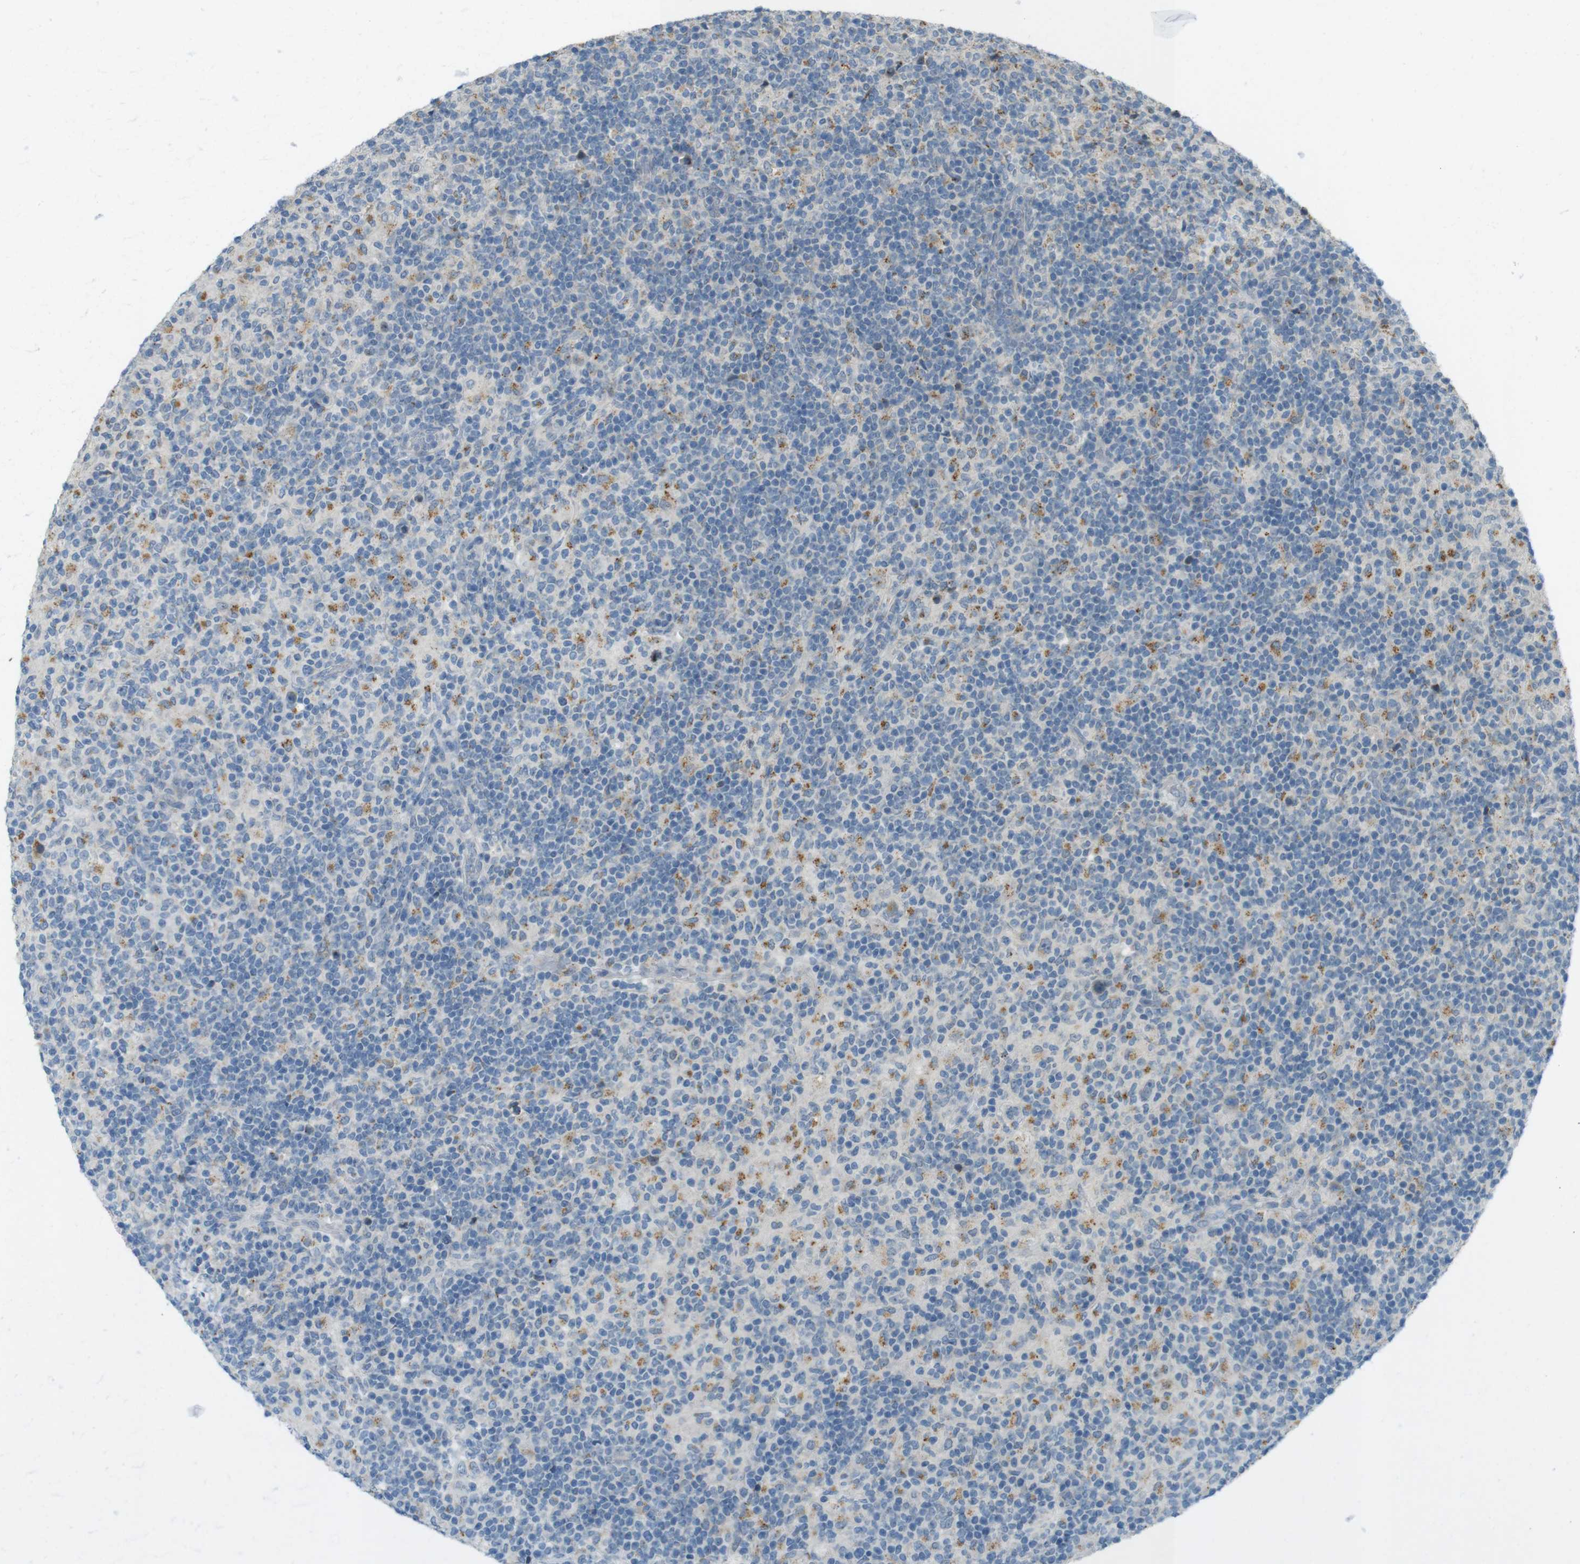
{"staining": {"intensity": "moderate", "quantity": "<25%", "location": "cytoplasmic/membranous"}, "tissue": "lymphoma", "cell_type": "Tumor cells", "image_type": "cancer", "snomed": [{"axis": "morphology", "description": "Hodgkin's disease, NOS"}, {"axis": "topography", "description": "Lymph node"}], "caption": "Protein staining of Hodgkin's disease tissue reveals moderate cytoplasmic/membranous staining in about <25% of tumor cells.", "gene": "UGT8", "patient": {"sex": "male", "age": 70}}